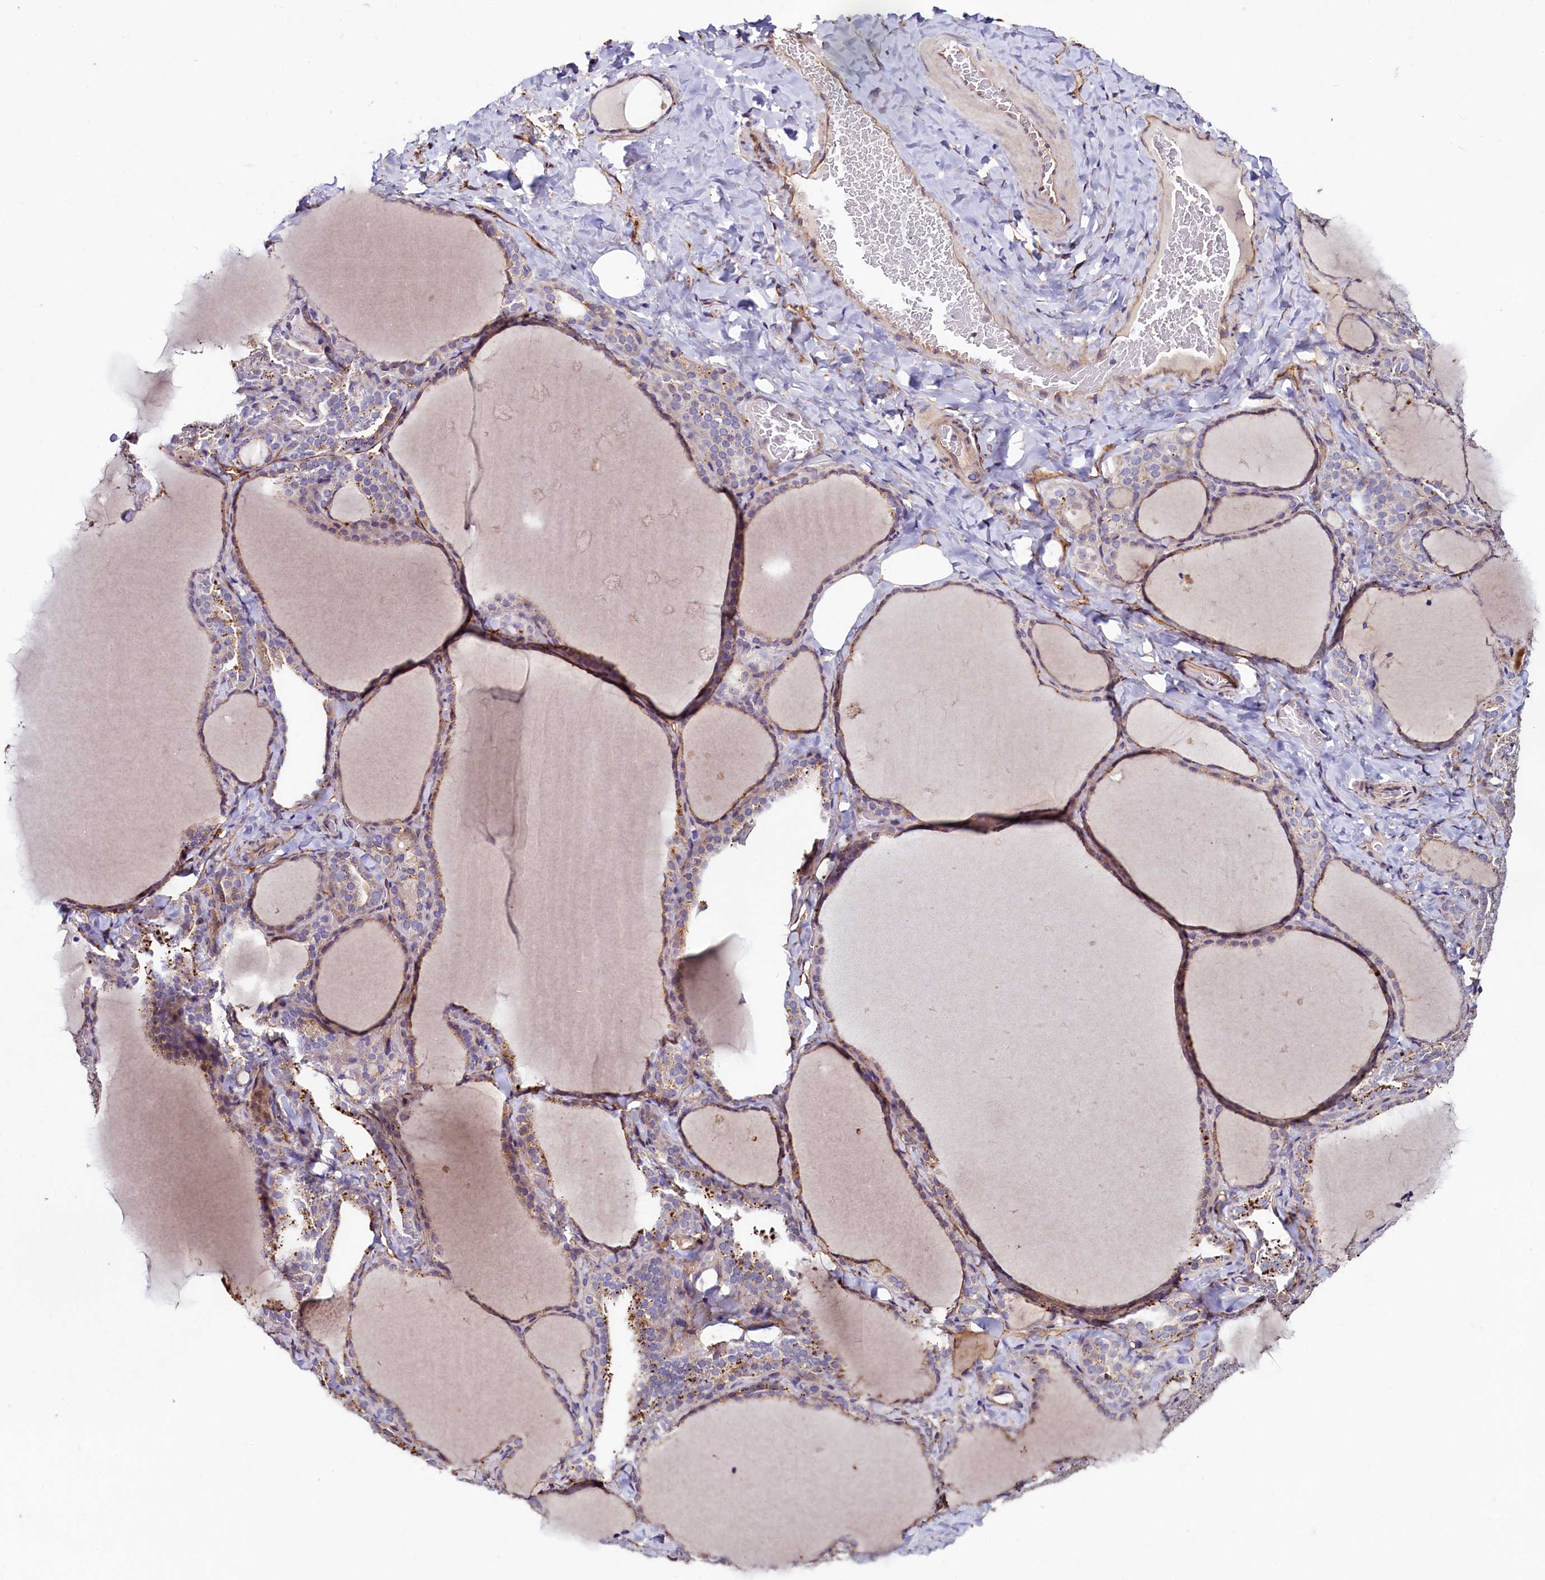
{"staining": {"intensity": "moderate", "quantity": "25%-75%", "location": "cytoplasmic/membranous"}, "tissue": "thyroid gland", "cell_type": "Glandular cells", "image_type": "normal", "snomed": [{"axis": "morphology", "description": "Normal tissue, NOS"}, {"axis": "topography", "description": "Thyroid gland"}], "caption": "Unremarkable thyroid gland reveals moderate cytoplasmic/membranous staining in approximately 25%-75% of glandular cells The staining was performed using DAB to visualize the protein expression in brown, while the nuclei were stained in blue with hematoxylin (Magnification: 20x)..", "gene": "PALM", "patient": {"sex": "female", "age": 22}}